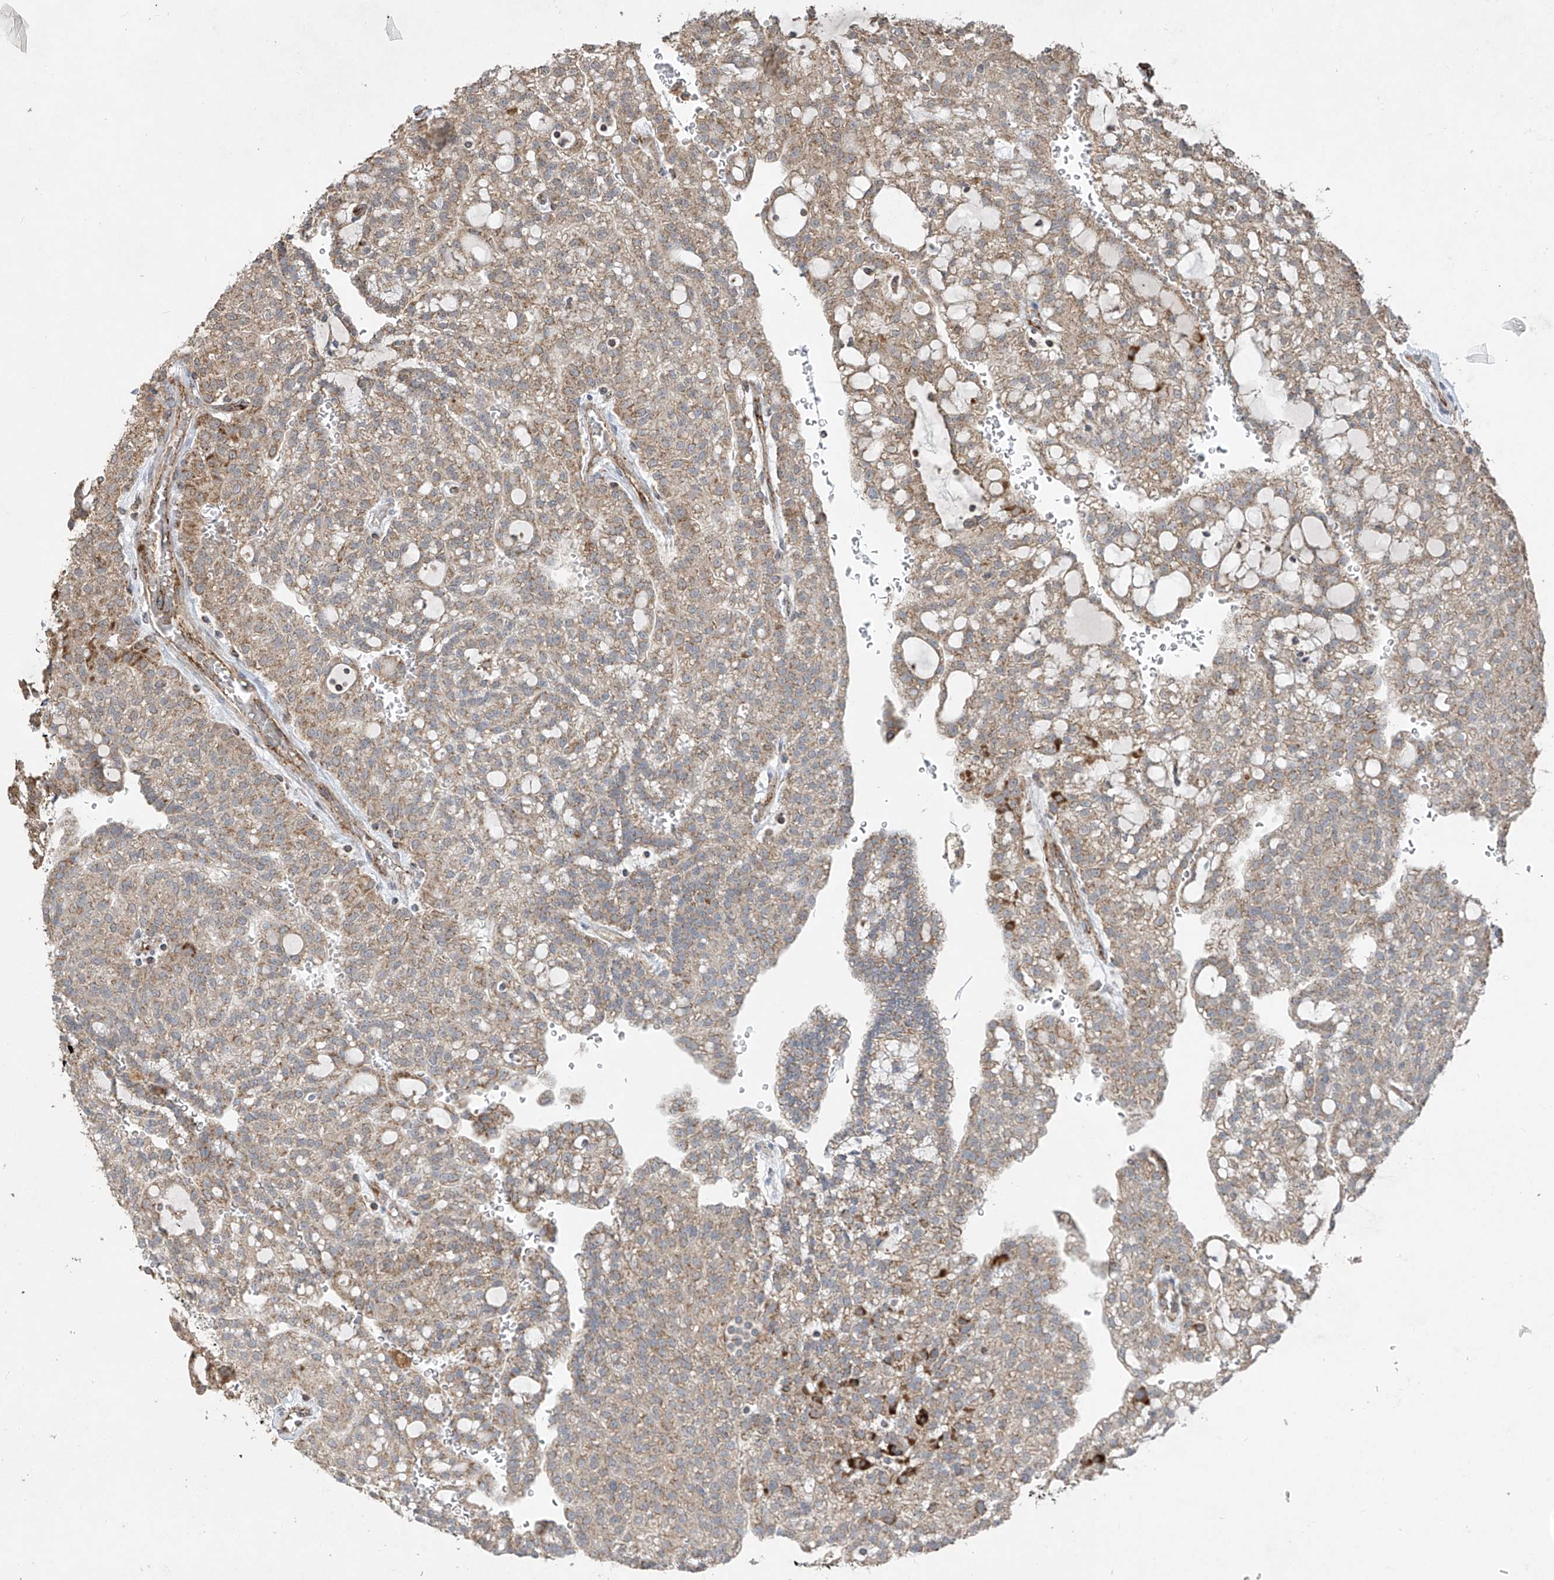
{"staining": {"intensity": "moderate", "quantity": "25%-75%", "location": "cytoplasmic/membranous"}, "tissue": "renal cancer", "cell_type": "Tumor cells", "image_type": "cancer", "snomed": [{"axis": "morphology", "description": "Adenocarcinoma, NOS"}, {"axis": "topography", "description": "Kidney"}], "caption": "A brown stain shows moderate cytoplasmic/membranous positivity of a protein in adenocarcinoma (renal) tumor cells.", "gene": "UQCC1", "patient": {"sex": "male", "age": 63}}